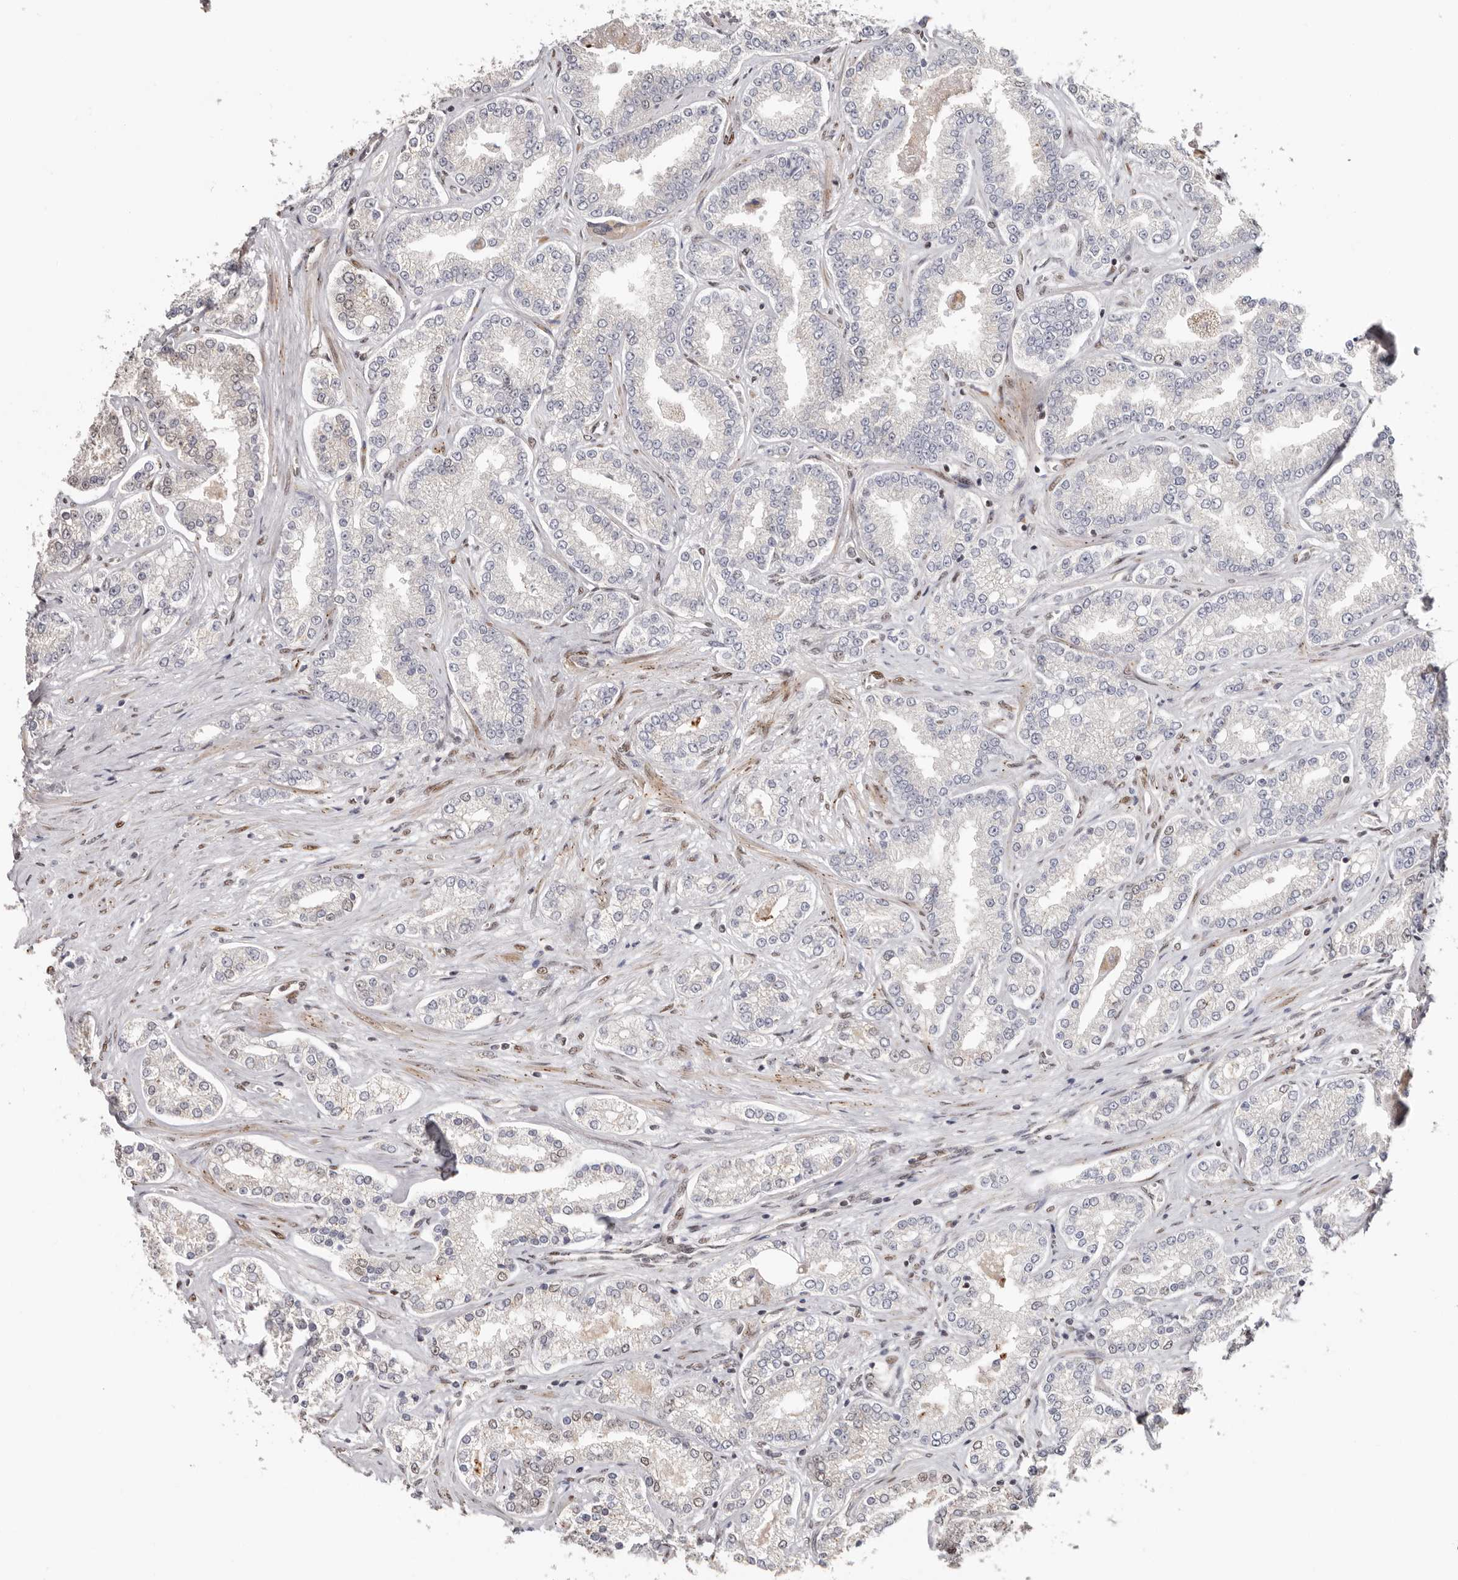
{"staining": {"intensity": "negative", "quantity": "none", "location": "none"}, "tissue": "prostate cancer", "cell_type": "Tumor cells", "image_type": "cancer", "snomed": [{"axis": "morphology", "description": "Normal tissue, NOS"}, {"axis": "morphology", "description": "Adenocarcinoma, High grade"}, {"axis": "topography", "description": "Prostate"}], "caption": "Photomicrograph shows no significant protein staining in tumor cells of prostate cancer.", "gene": "SMAD7", "patient": {"sex": "male", "age": 83}}